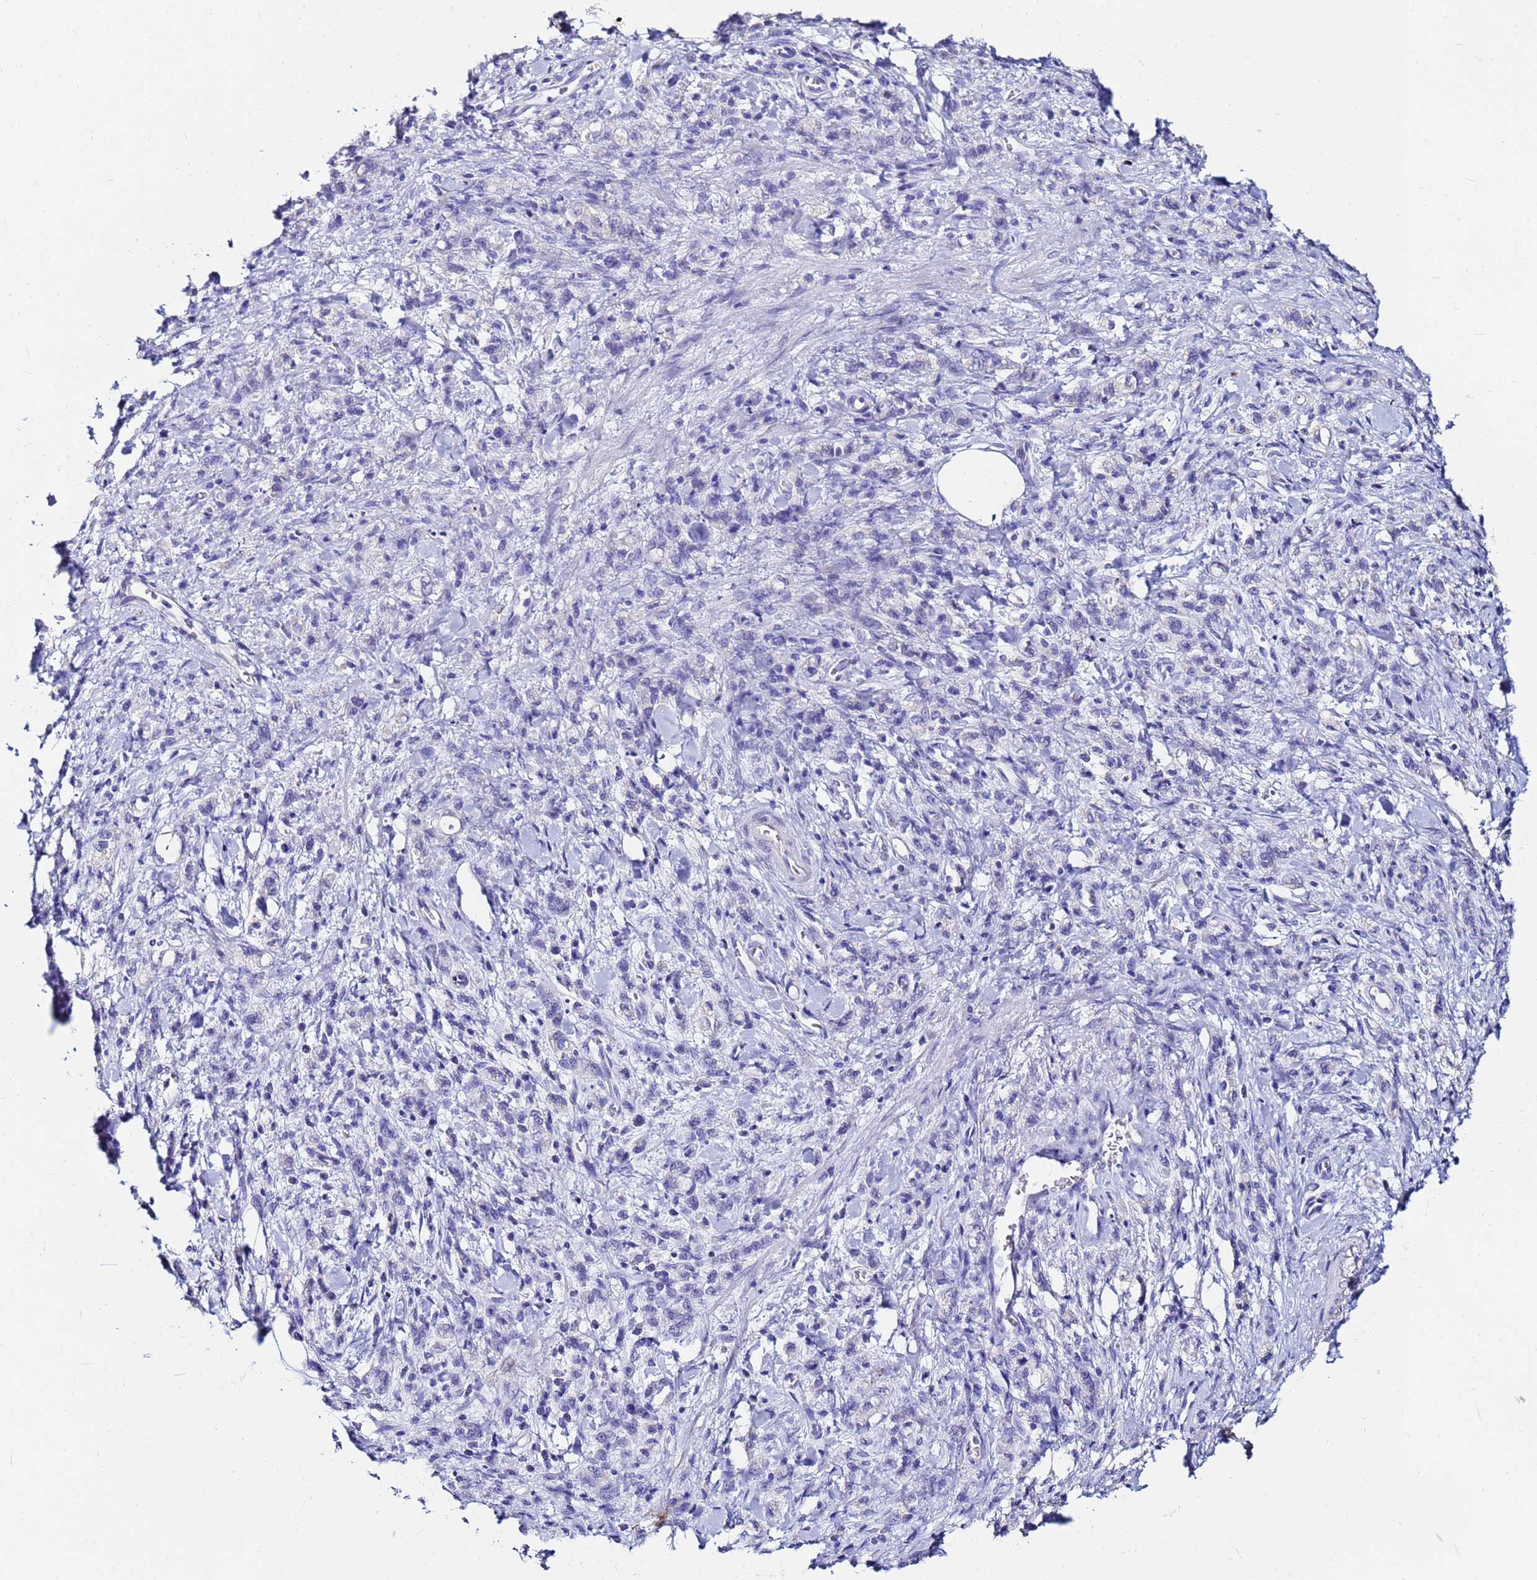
{"staining": {"intensity": "negative", "quantity": "none", "location": "none"}, "tissue": "stomach cancer", "cell_type": "Tumor cells", "image_type": "cancer", "snomed": [{"axis": "morphology", "description": "Adenocarcinoma, NOS"}, {"axis": "topography", "description": "Stomach"}], "caption": "The image reveals no staining of tumor cells in stomach cancer (adenocarcinoma).", "gene": "PPP1R14C", "patient": {"sex": "male", "age": 77}}